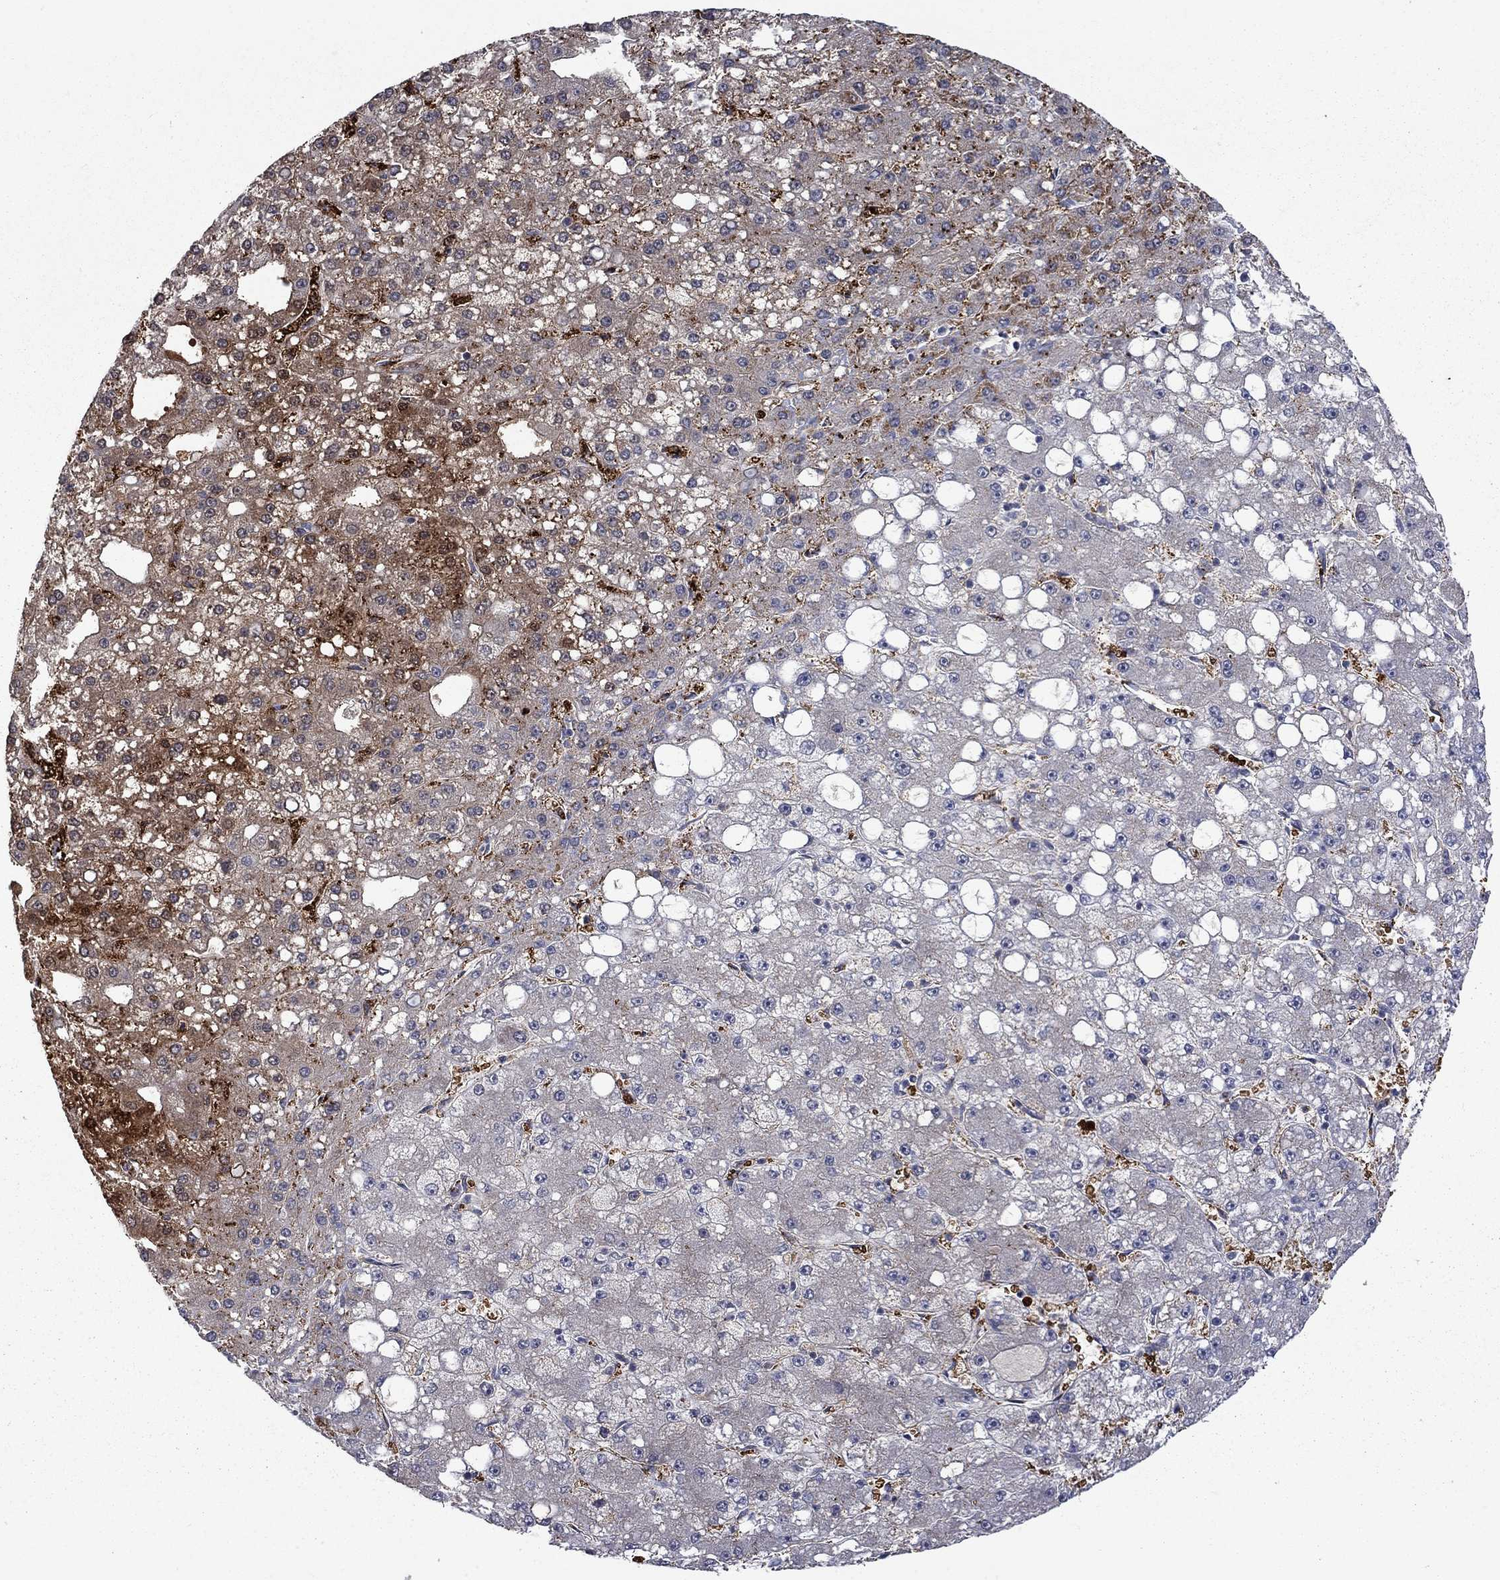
{"staining": {"intensity": "moderate", "quantity": "25%-75%", "location": "cytoplasmic/membranous,nuclear"}, "tissue": "liver cancer", "cell_type": "Tumor cells", "image_type": "cancer", "snomed": [{"axis": "morphology", "description": "Carcinoma, Hepatocellular, NOS"}, {"axis": "topography", "description": "Liver"}], "caption": "Immunohistochemistry staining of liver cancer, which shows medium levels of moderate cytoplasmic/membranous and nuclear positivity in approximately 25%-75% of tumor cells indicating moderate cytoplasmic/membranous and nuclear protein staining. The staining was performed using DAB (brown) for protein detection and nuclei were counterstained in hematoxylin (blue).", "gene": "CBR1", "patient": {"sex": "male", "age": 67}}